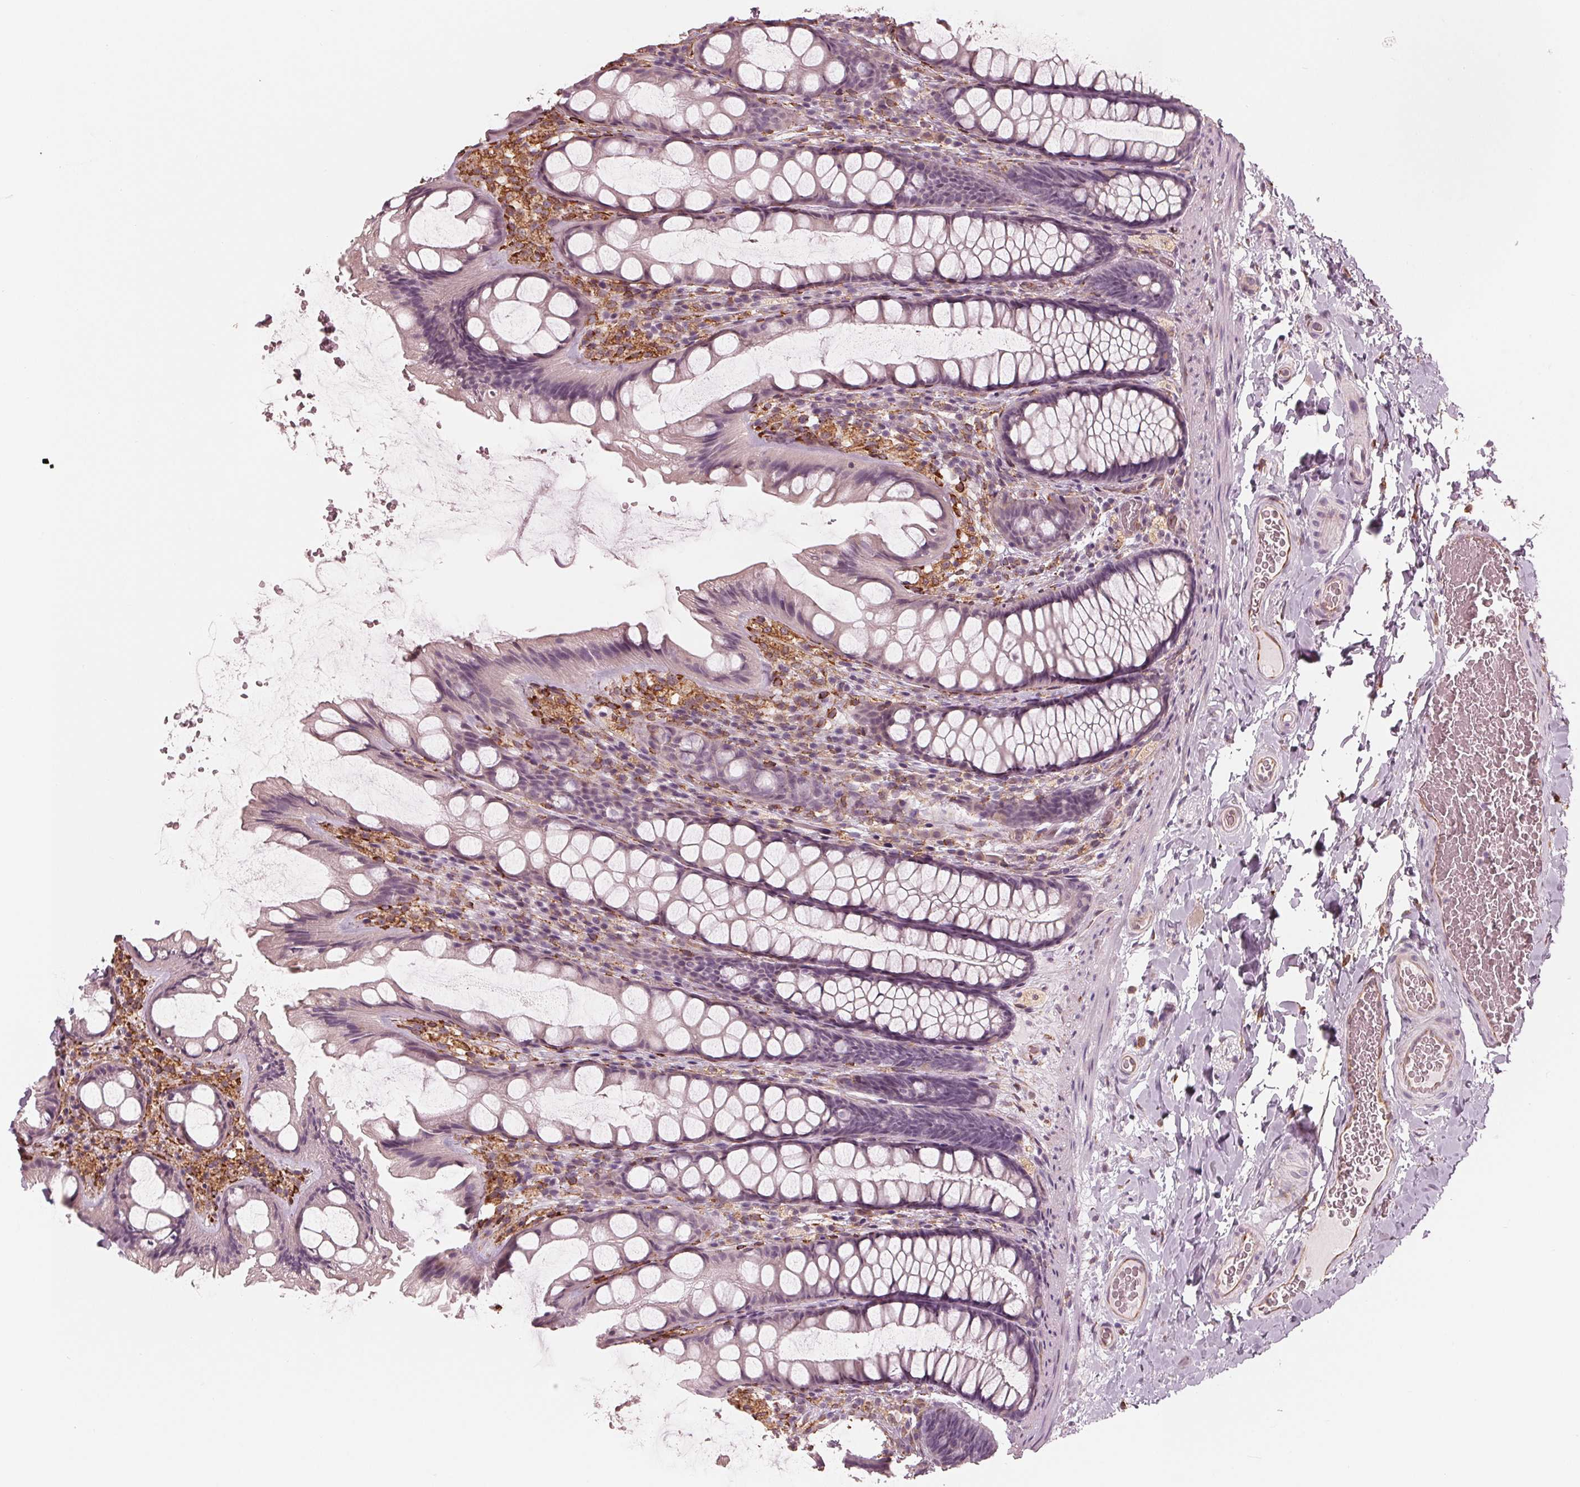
{"staining": {"intensity": "moderate", "quantity": ">75%", "location": "cytoplasmic/membranous"}, "tissue": "colon", "cell_type": "Endothelial cells", "image_type": "normal", "snomed": [{"axis": "morphology", "description": "Normal tissue, NOS"}, {"axis": "topography", "description": "Colon"}], "caption": "A micrograph of human colon stained for a protein shows moderate cytoplasmic/membranous brown staining in endothelial cells. (brown staining indicates protein expression, while blue staining denotes nuclei).", "gene": "IKBIP", "patient": {"sex": "male", "age": 47}}